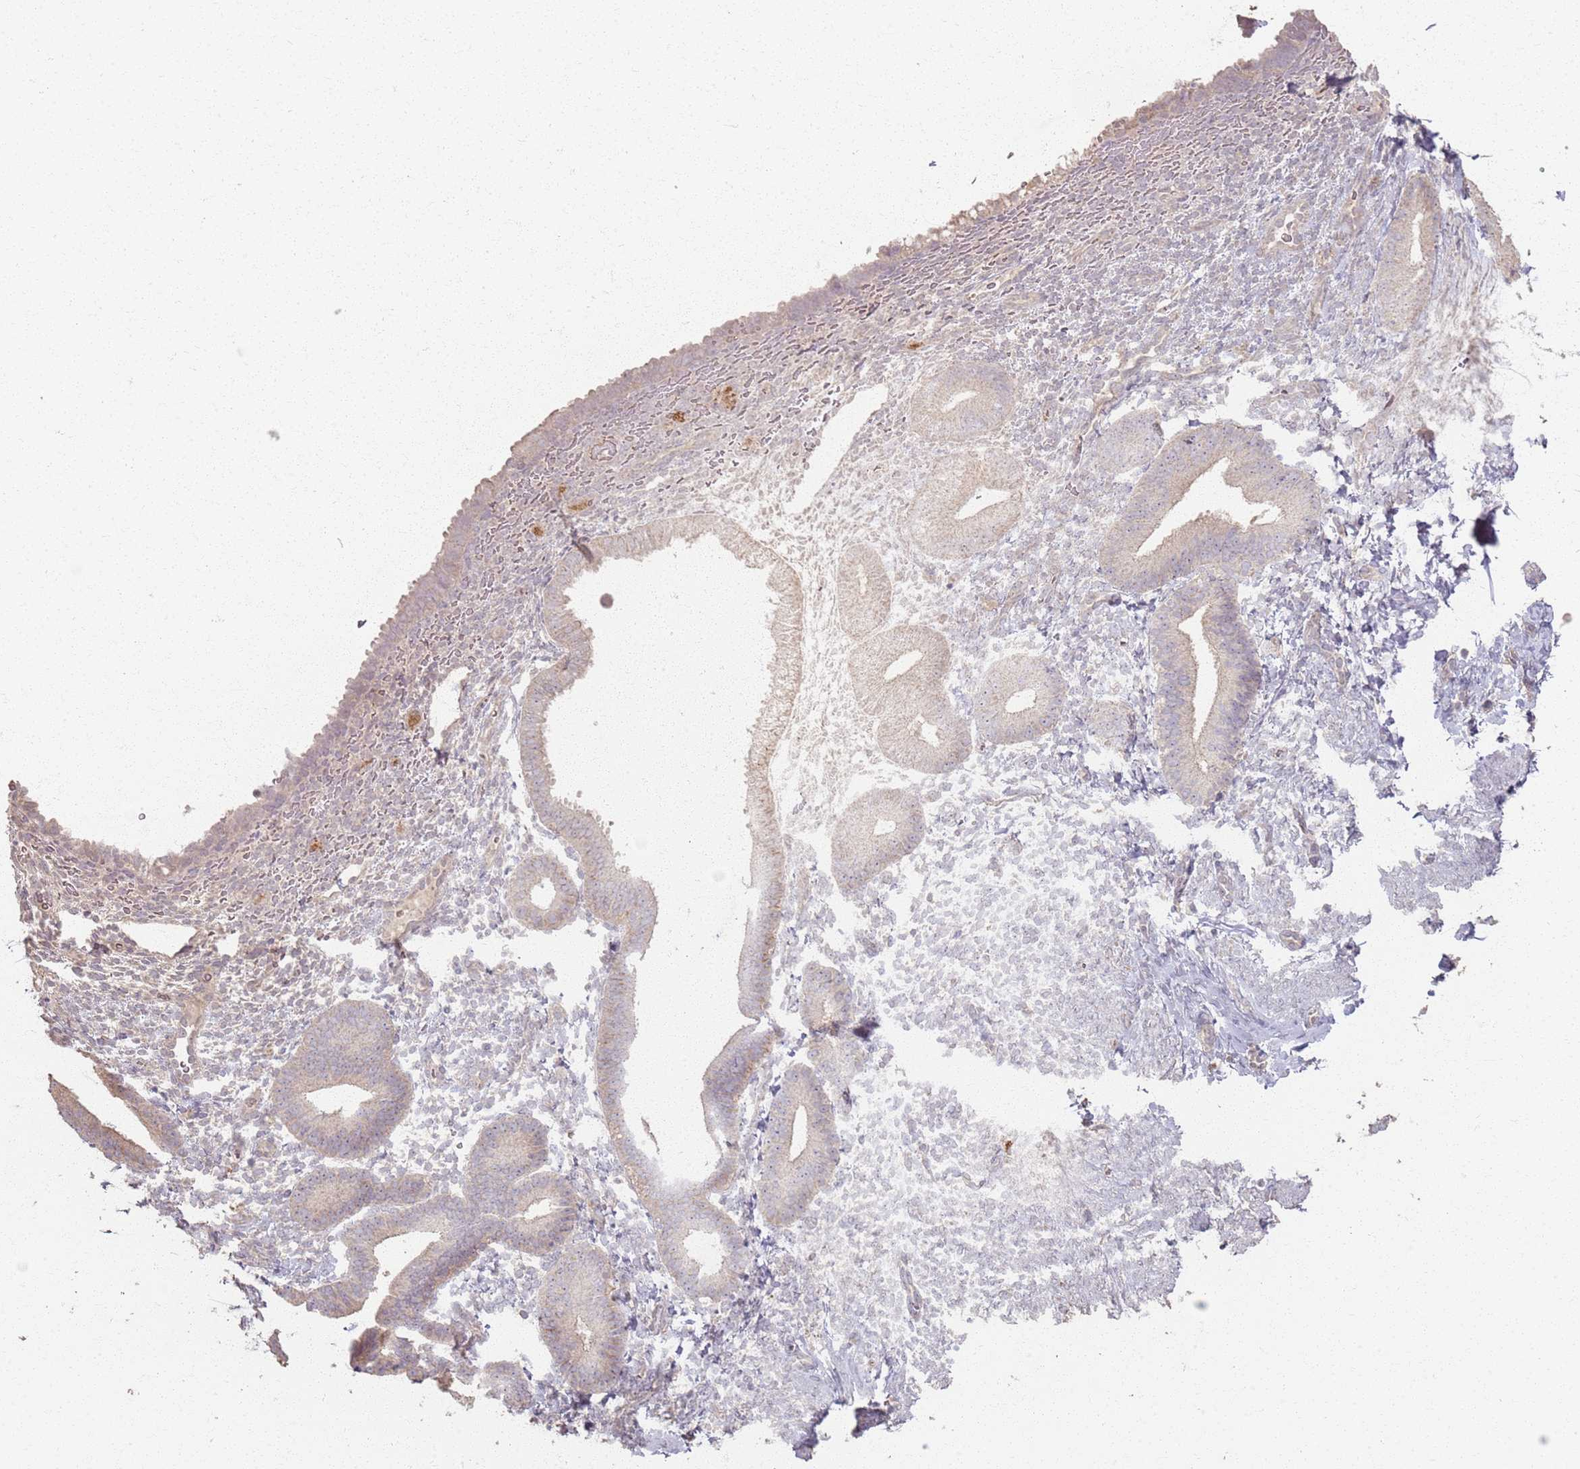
{"staining": {"intensity": "negative", "quantity": "none", "location": "none"}, "tissue": "endometrium", "cell_type": "Cells in endometrial stroma", "image_type": "normal", "snomed": [{"axis": "morphology", "description": "Normal tissue, NOS"}, {"axis": "topography", "description": "Endometrium"}], "caption": "IHC photomicrograph of benign endometrium: endometrium stained with DAB (3,3'-diaminobenzidine) exhibits no significant protein expression in cells in endometrial stroma.", "gene": "CCDC168", "patient": {"sex": "female", "age": 65}}